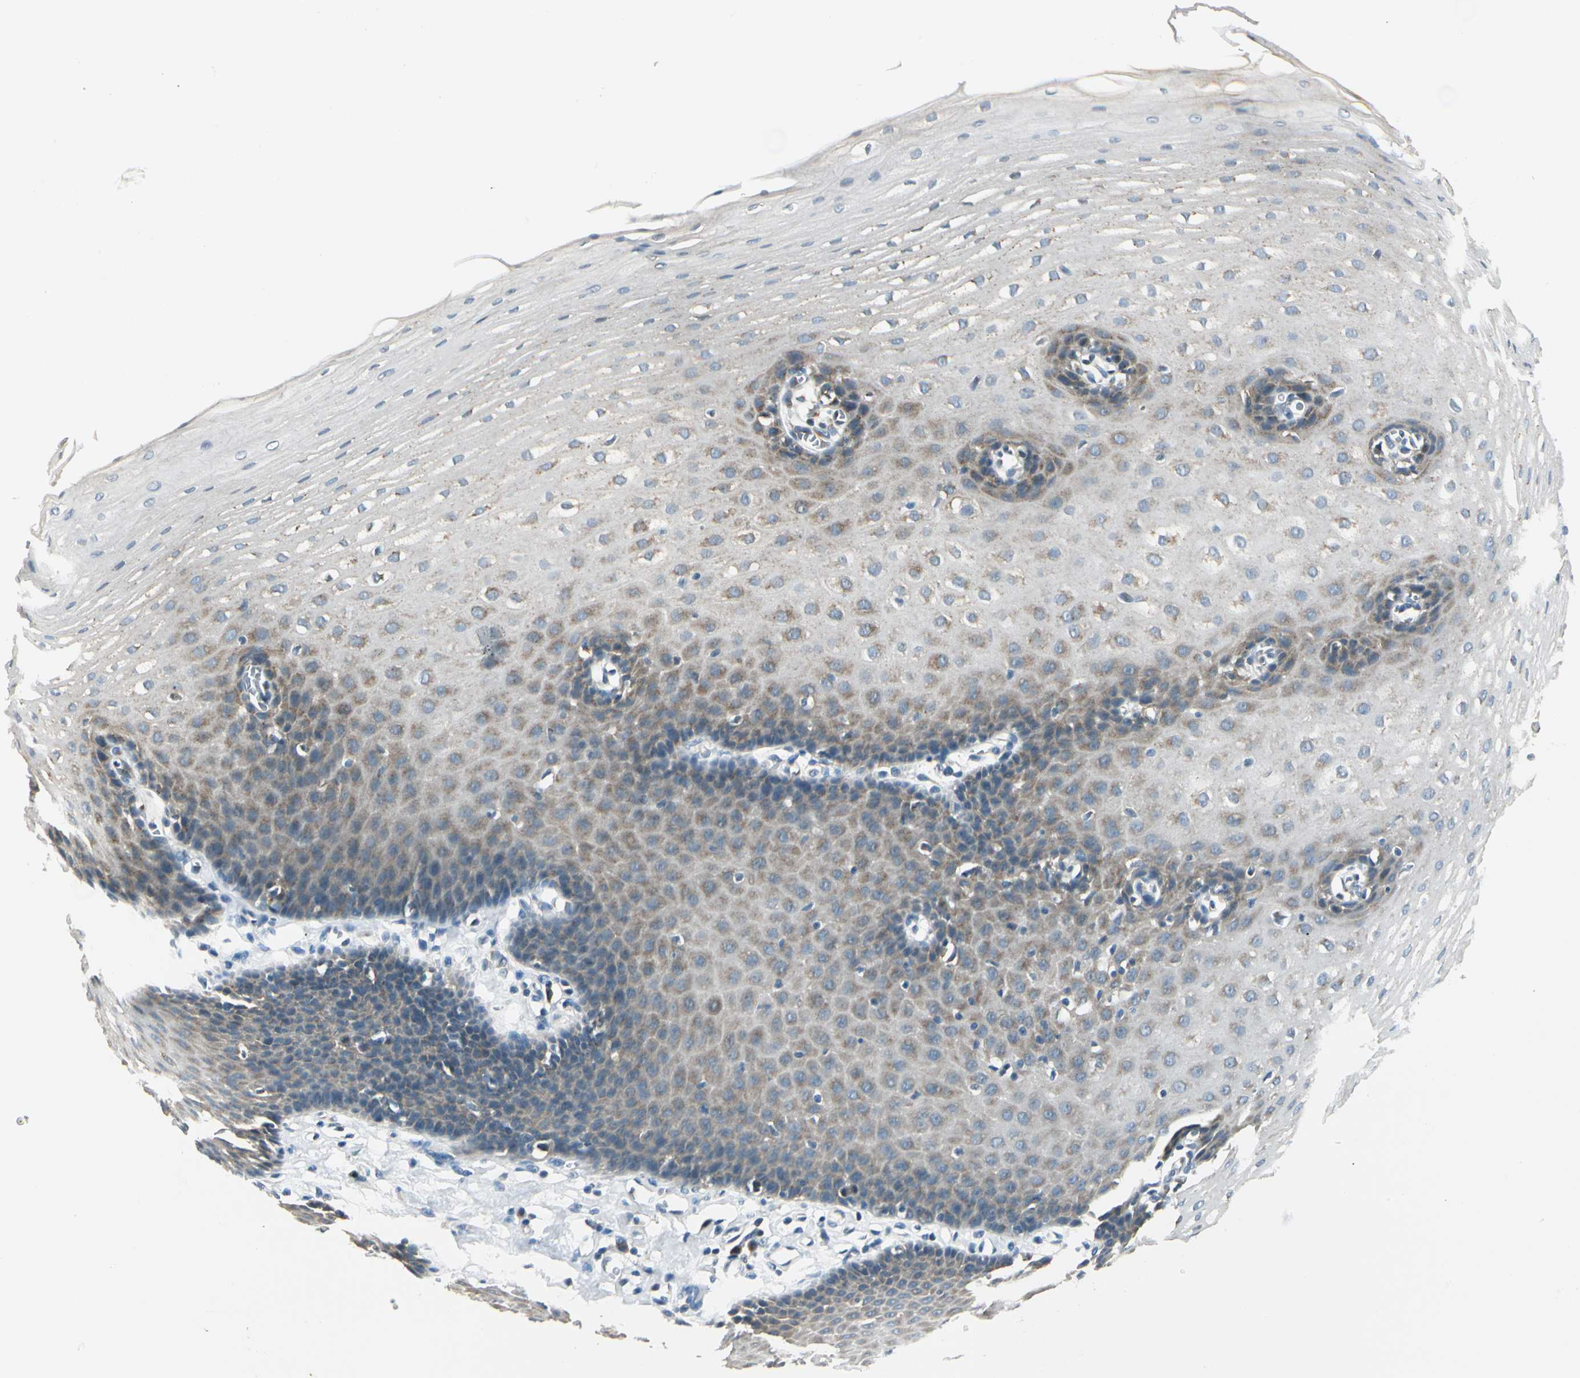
{"staining": {"intensity": "weak", "quantity": "<25%", "location": "cytoplasmic/membranous"}, "tissue": "esophagus", "cell_type": "Squamous epithelial cells", "image_type": "normal", "snomed": [{"axis": "morphology", "description": "Normal tissue, NOS"}, {"axis": "topography", "description": "Esophagus"}], "caption": "This is an IHC micrograph of benign esophagus. There is no expression in squamous epithelial cells.", "gene": "BNIP1", "patient": {"sex": "male", "age": 70}}